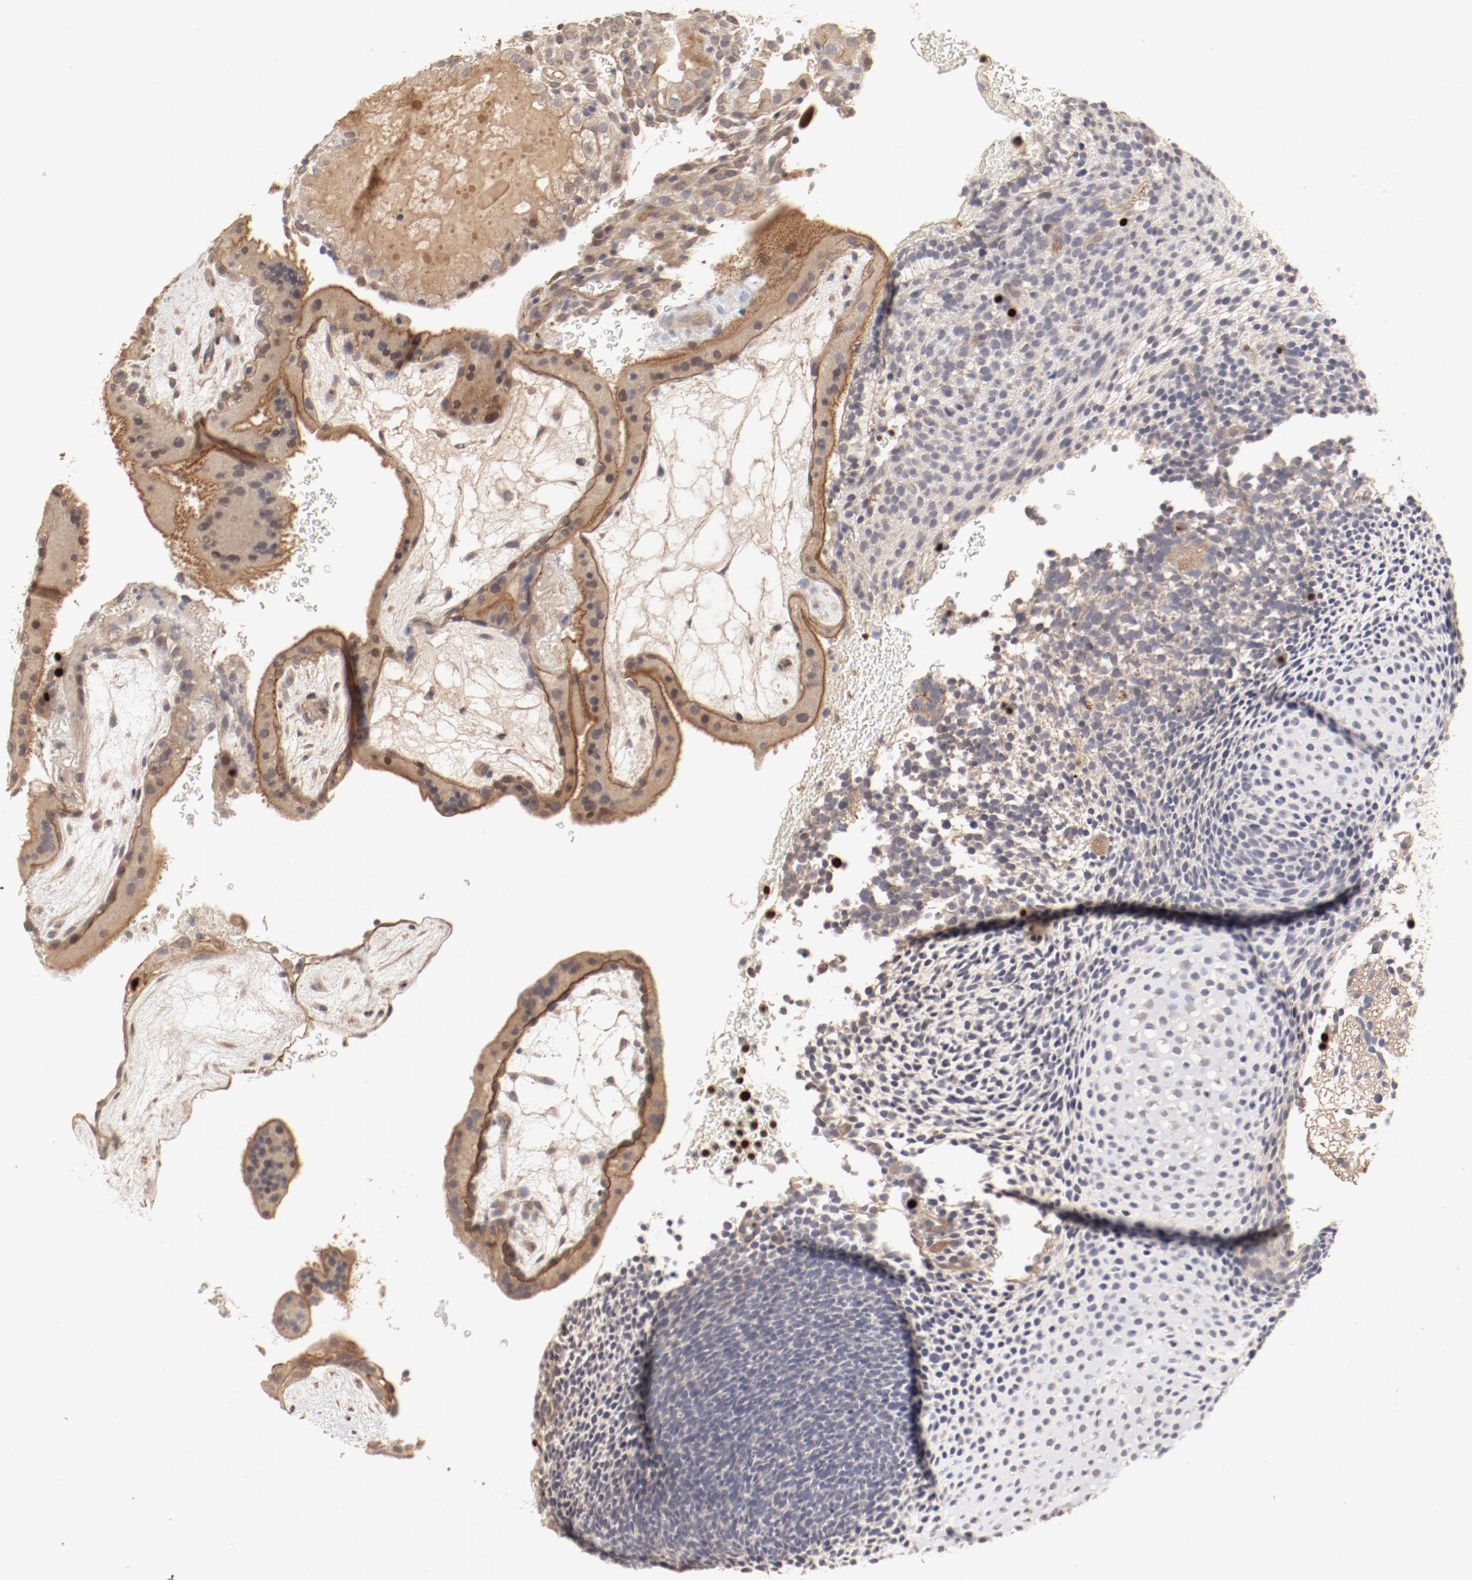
{"staining": {"intensity": "moderate", "quantity": ">75%", "location": "cytoplasmic/membranous"}, "tissue": "placenta", "cell_type": "Decidual cells", "image_type": "normal", "snomed": [{"axis": "morphology", "description": "Normal tissue, NOS"}, {"axis": "topography", "description": "Placenta"}], "caption": "The image displays immunohistochemical staining of unremarkable placenta. There is moderate cytoplasmic/membranous expression is seen in approximately >75% of decidual cells. (IHC, brightfield microscopy, high magnification).", "gene": "IL3RA", "patient": {"sex": "female", "age": 19}}